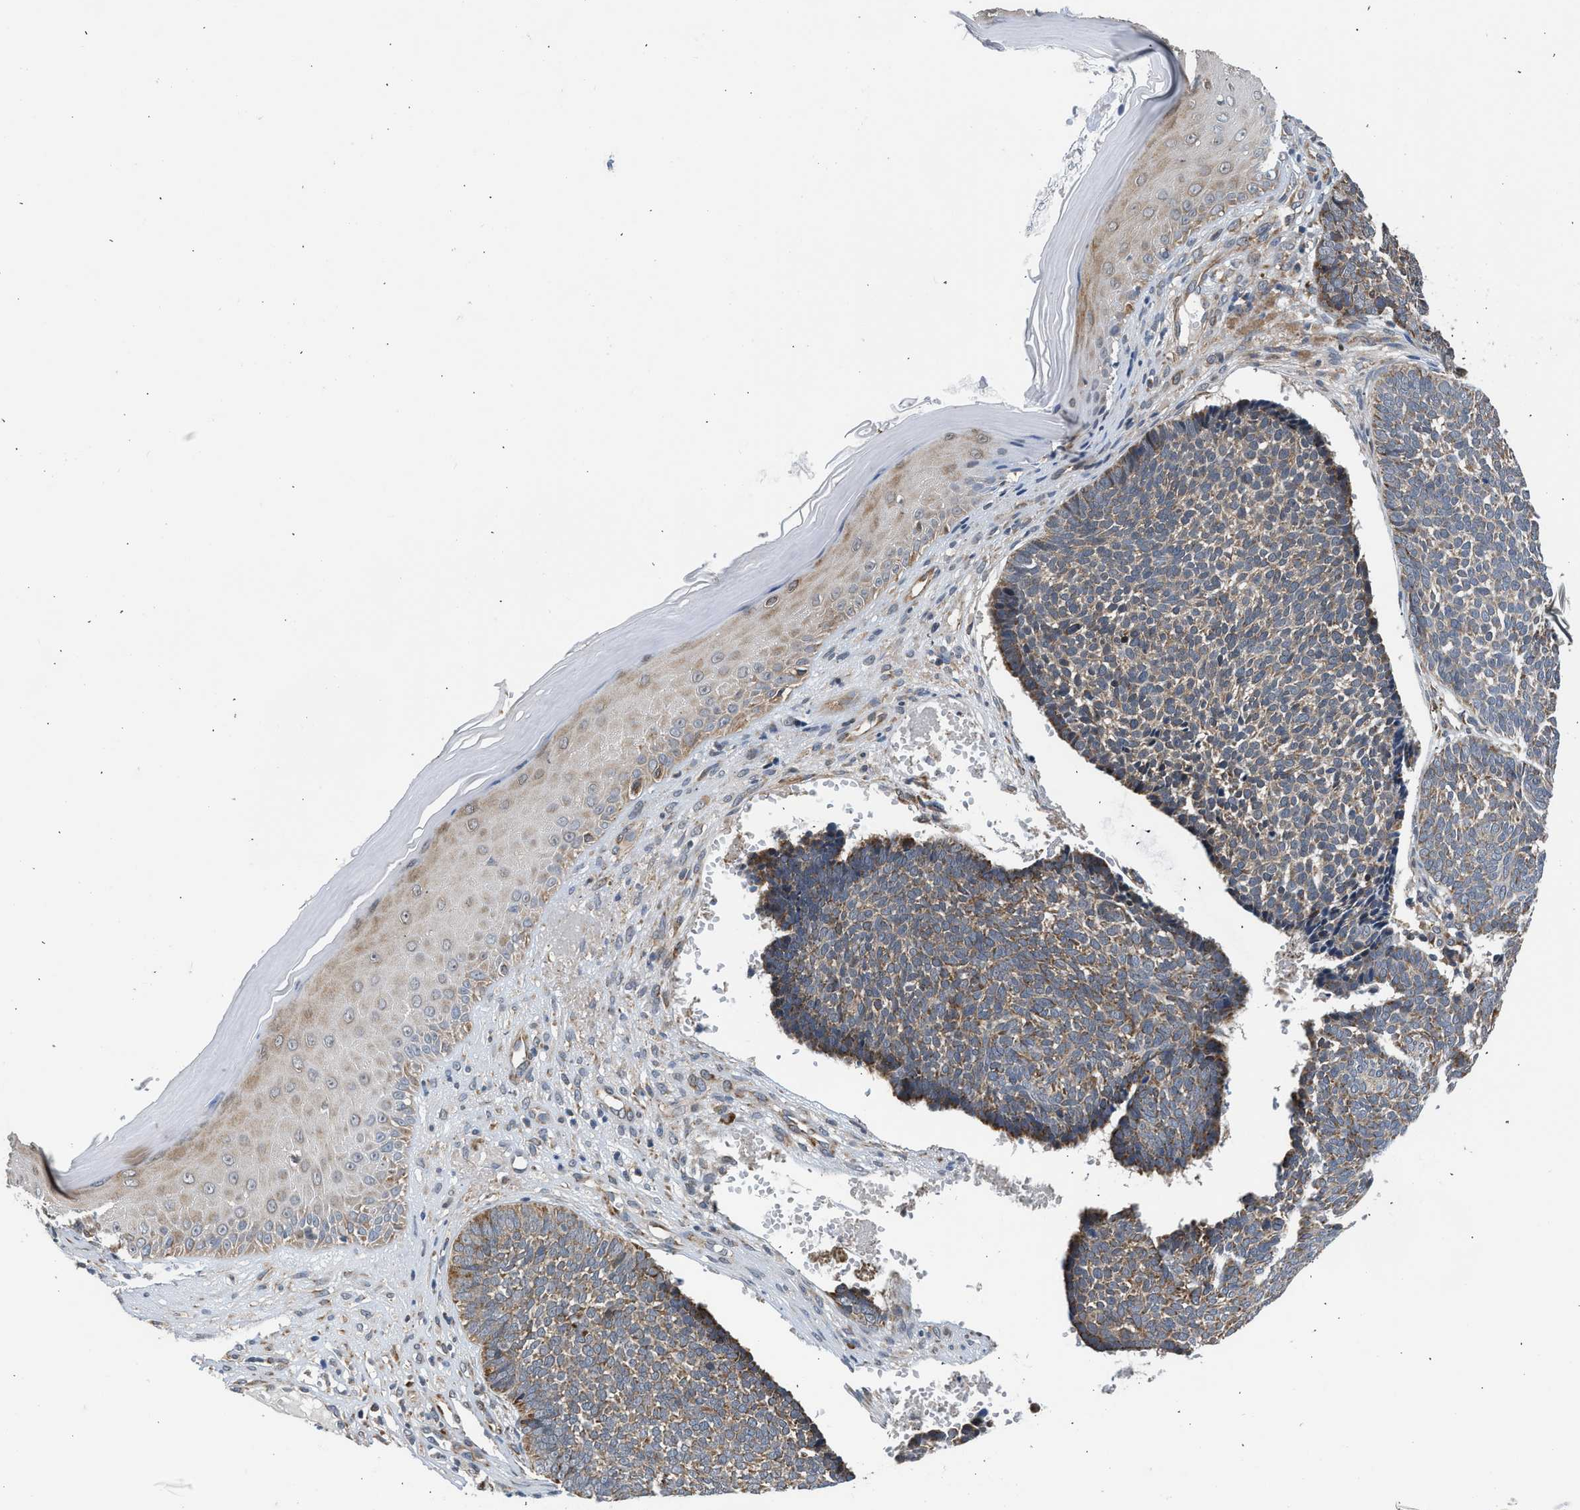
{"staining": {"intensity": "weak", "quantity": ">75%", "location": "cytoplasmic/membranous"}, "tissue": "skin cancer", "cell_type": "Tumor cells", "image_type": "cancer", "snomed": [{"axis": "morphology", "description": "Basal cell carcinoma"}, {"axis": "topography", "description": "Skin"}], "caption": "Protein expression analysis of skin basal cell carcinoma reveals weak cytoplasmic/membranous expression in approximately >75% of tumor cells.", "gene": "POLG2", "patient": {"sex": "male", "age": 84}}